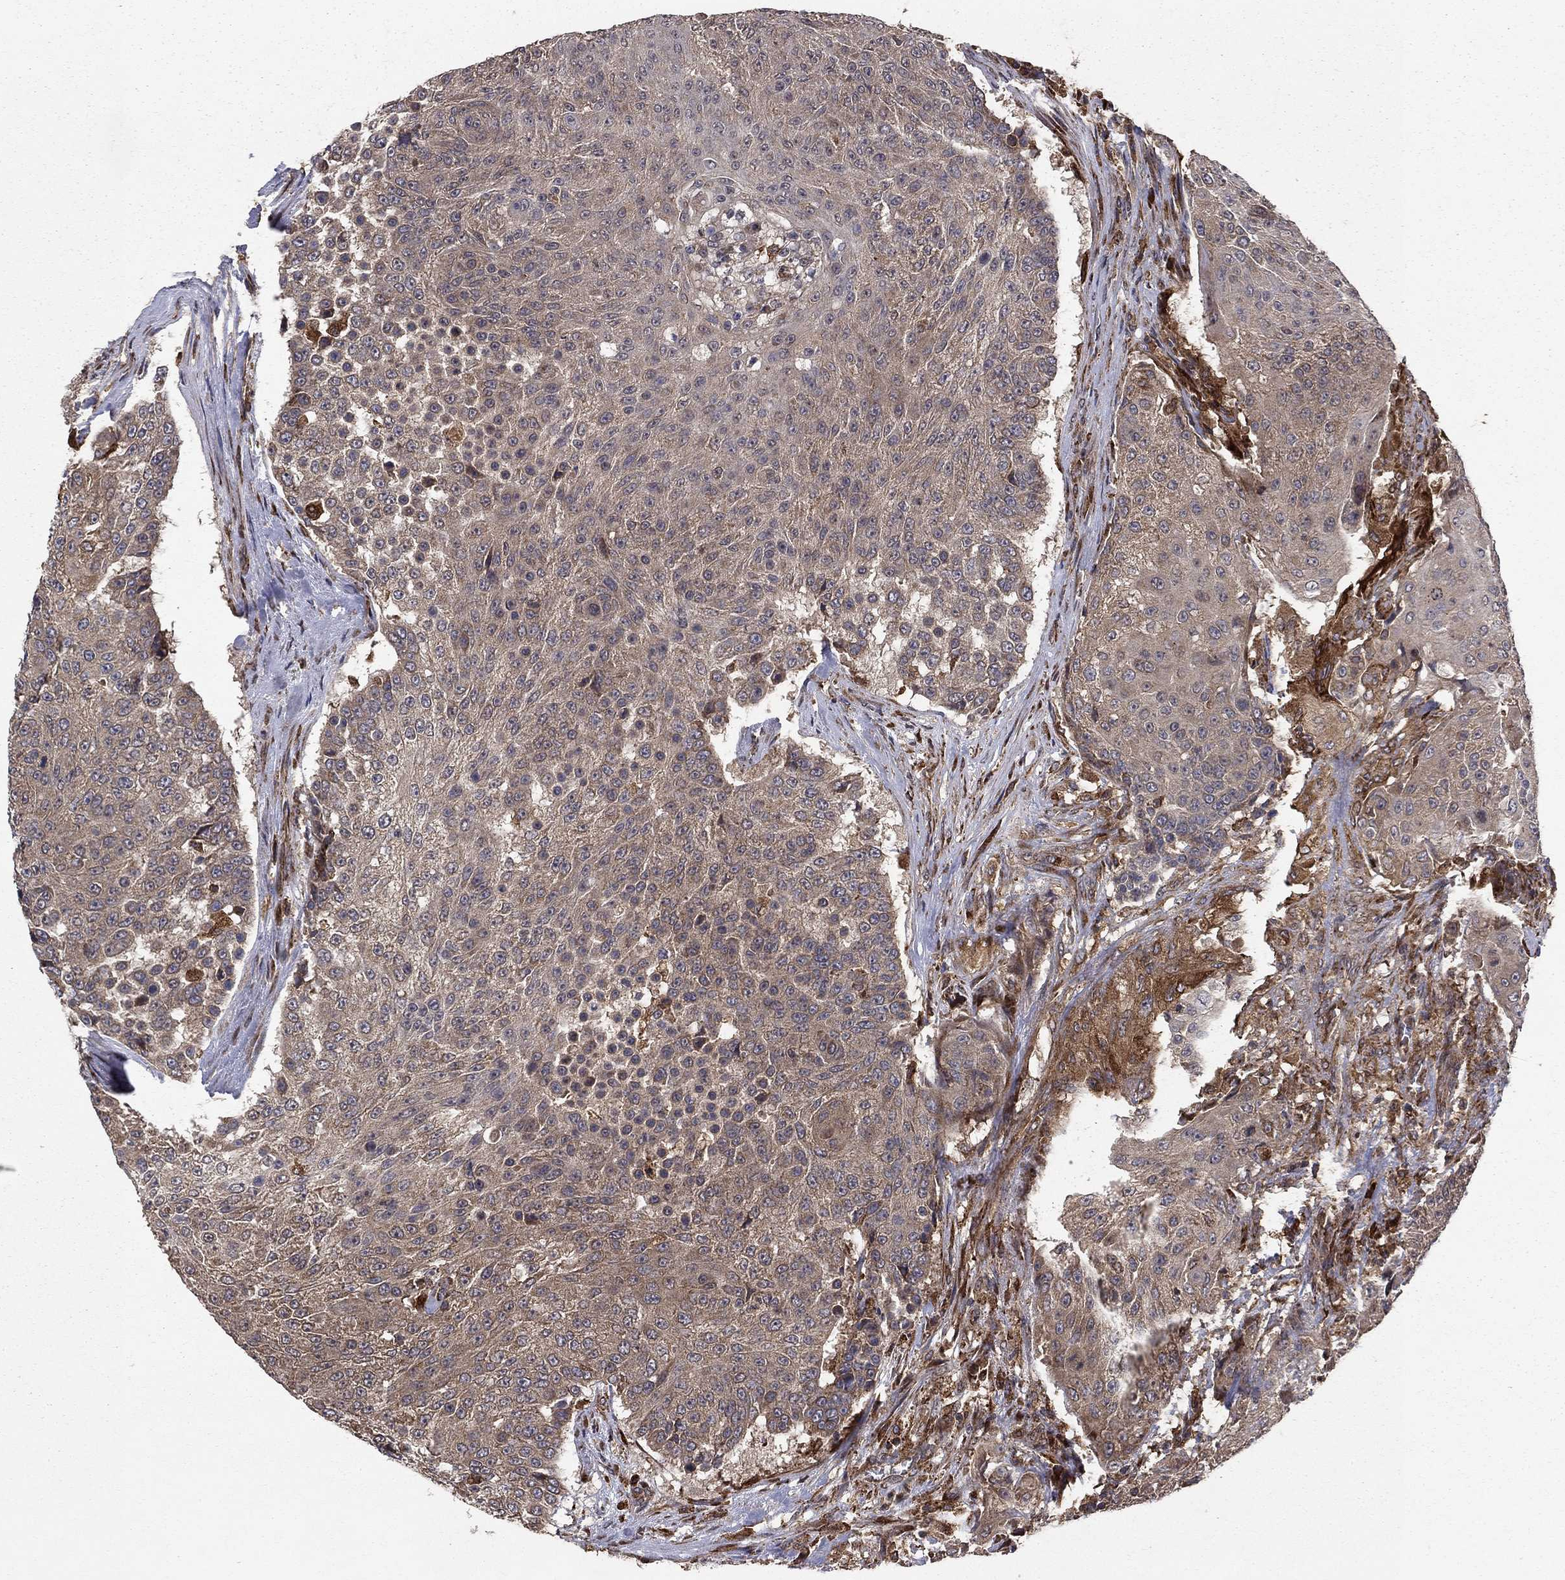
{"staining": {"intensity": "weak", "quantity": "<25%", "location": "cytoplasmic/membranous"}, "tissue": "urothelial cancer", "cell_type": "Tumor cells", "image_type": "cancer", "snomed": [{"axis": "morphology", "description": "Urothelial carcinoma, High grade"}, {"axis": "topography", "description": "Urinary bladder"}], "caption": "Immunohistochemistry (IHC) photomicrograph of neoplastic tissue: urothelial carcinoma (high-grade) stained with DAB (3,3'-diaminobenzidine) shows no significant protein staining in tumor cells.", "gene": "BABAM2", "patient": {"sex": "female", "age": 63}}